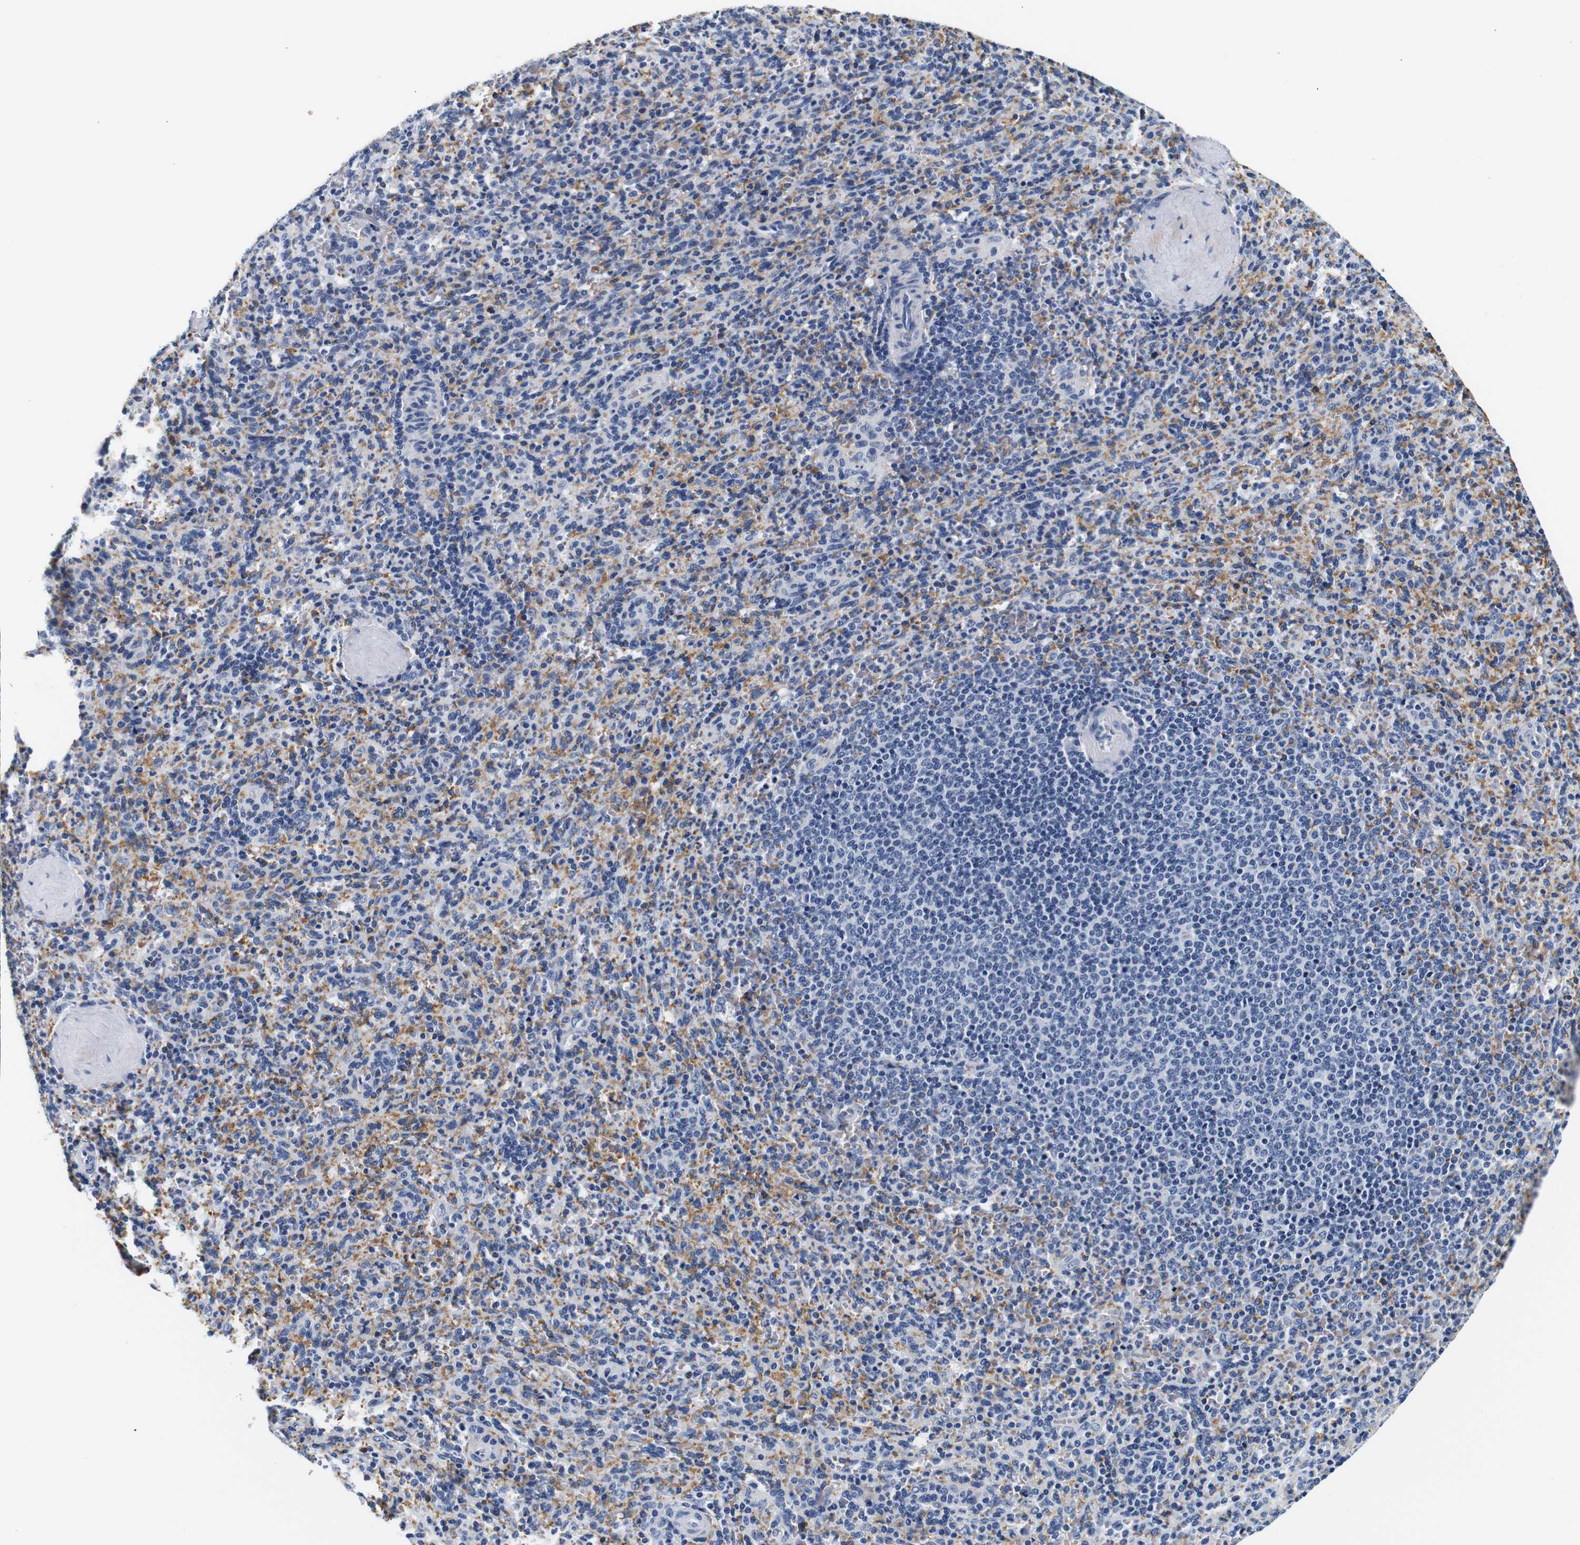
{"staining": {"intensity": "moderate", "quantity": "25%-75%", "location": "cytoplasmic/membranous"}, "tissue": "spleen", "cell_type": "Cells in red pulp", "image_type": "normal", "snomed": [{"axis": "morphology", "description": "Normal tissue, NOS"}, {"axis": "topography", "description": "Spleen"}], "caption": "A medium amount of moderate cytoplasmic/membranous positivity is identified in about 25%-75% of cells in red pulp in unremarkable spleen.", "gene": "GP1BA", "patient": {"sex": "male", "age": 36}}